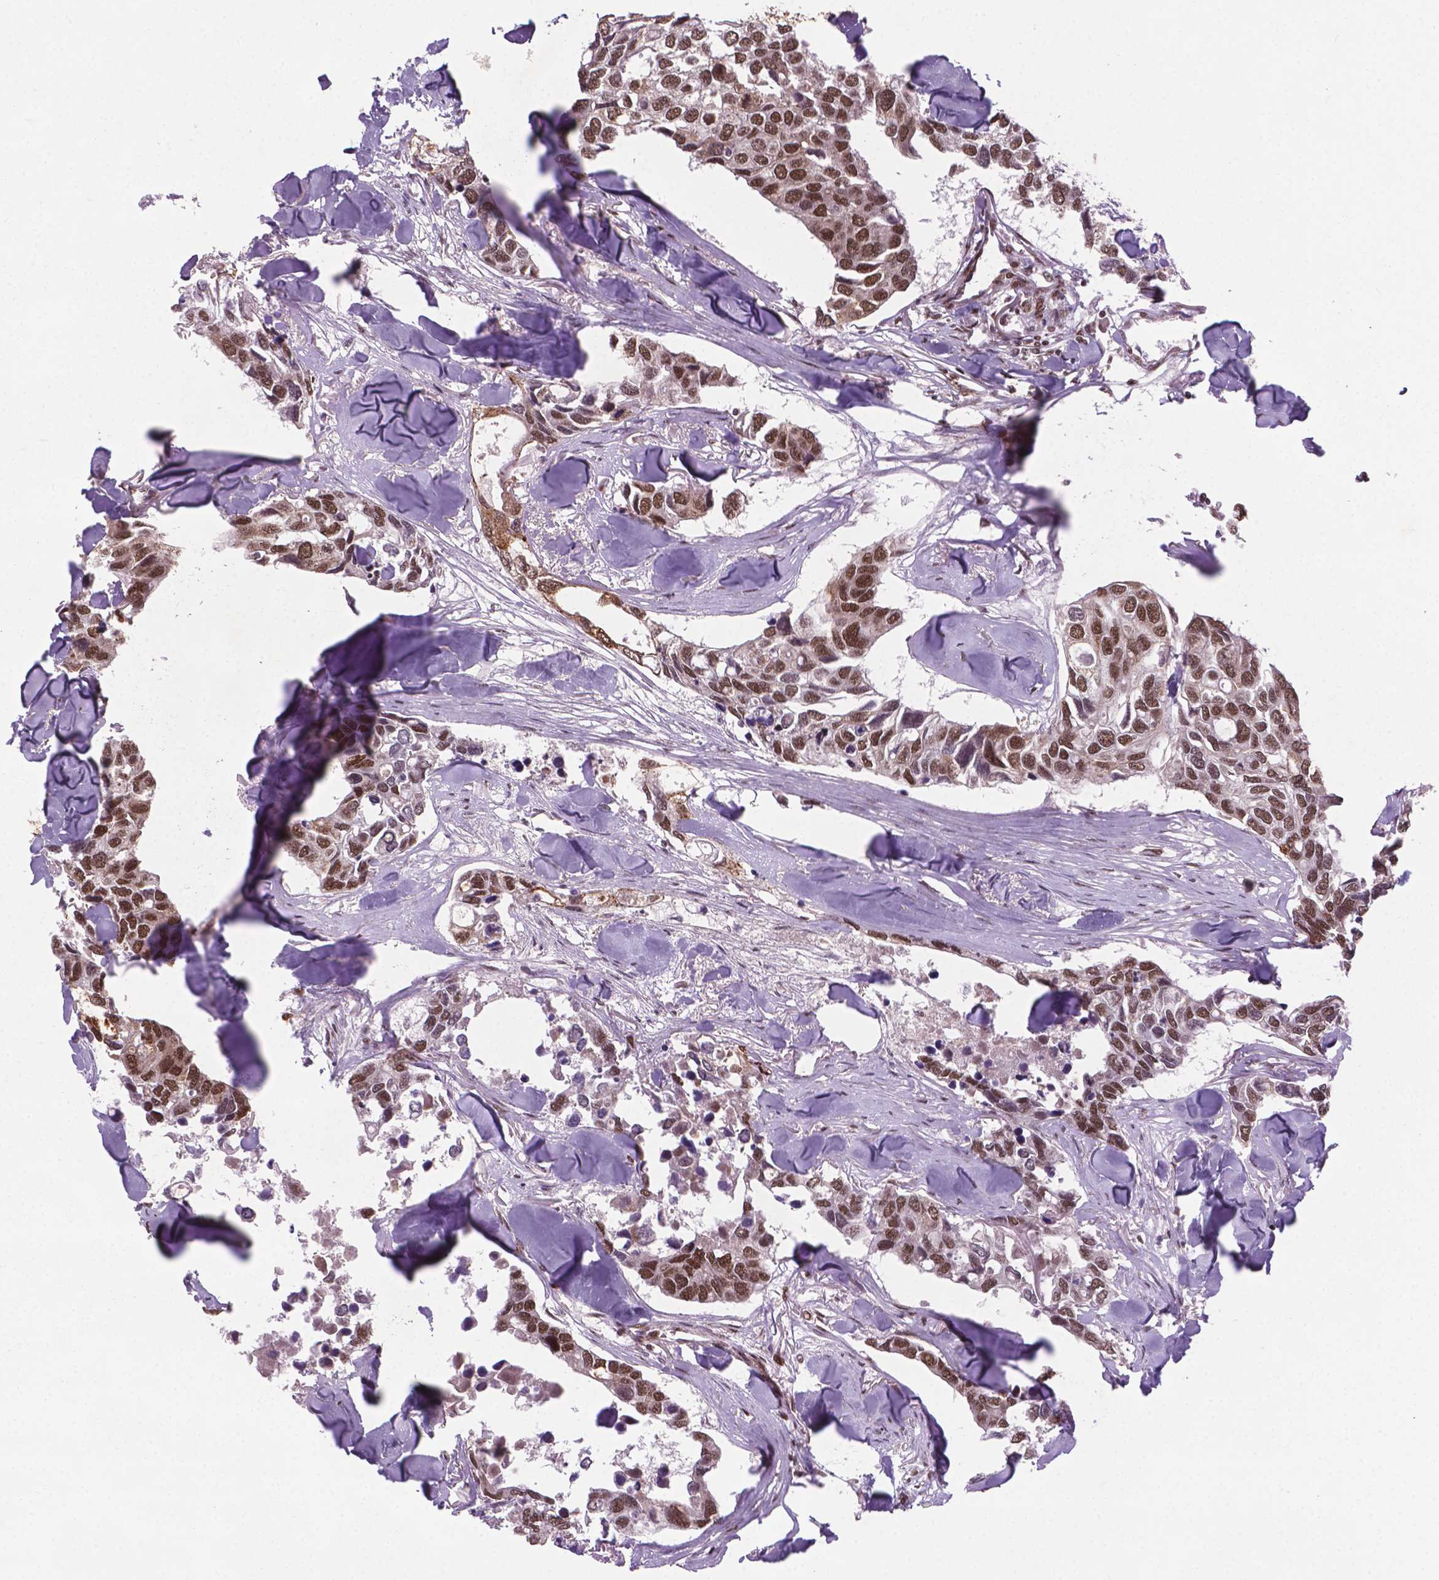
{"staining": {"intensity": "moderate", "quantity": ">75%", "location": "nuclear"}, "tissue": "breast cancer", "cell_type": "Tumor cells", "image_type": "cancer", "snomed": [{"axis": "morphology", "description": "Duct carcinoma"}, {"axis": "topography", "description": "Breast"}], "caption": "Human breast infiltrating ductal carcinoma stained with a brown dye exhibits moderate nuclear positive expression in approximately >75% of tumor cells.", "gene": "SIRT6", "patient": {"sex": "female", "age": 83}}